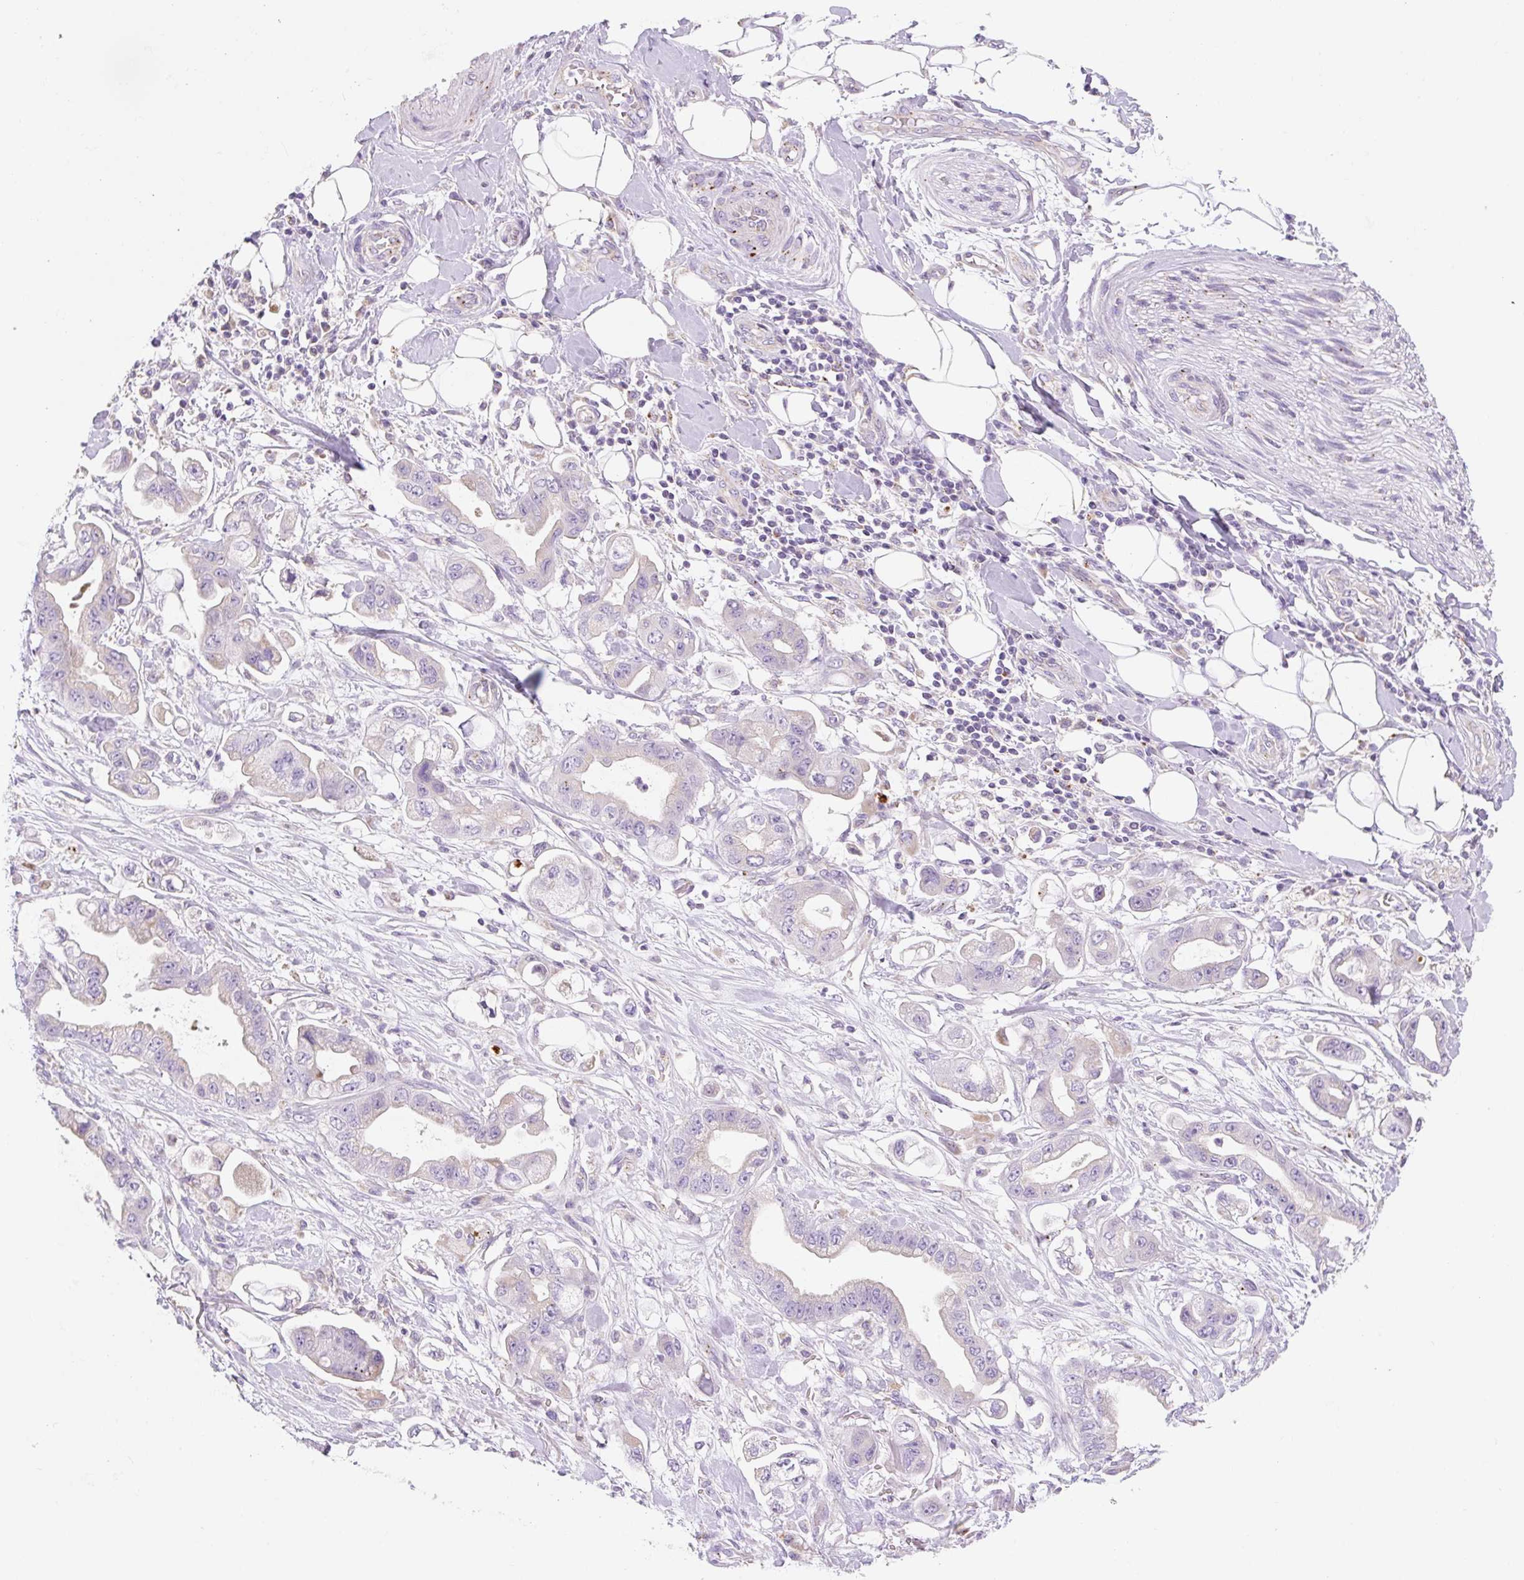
{"staining": {"intensity": "negative", "quantity": "none", "location": "none"}, "tissue": "stomach cancer", "cell_type": "Tumor cells", "image_type": "cancer", "snomed": [{"axis": "morphology", "description": "Adenocarcinoma, NOS"}, {"axis": "topography", "description": "Stomach"}], "caption": "High magnification brightfield microscopy of stomach cancer stained with DAB (brown) and counterstained with hematoxylin (blue): tumor cells show no significant staining.", "gene": "CLEC3A", "patient": {"sex": "male", "age": 62}}